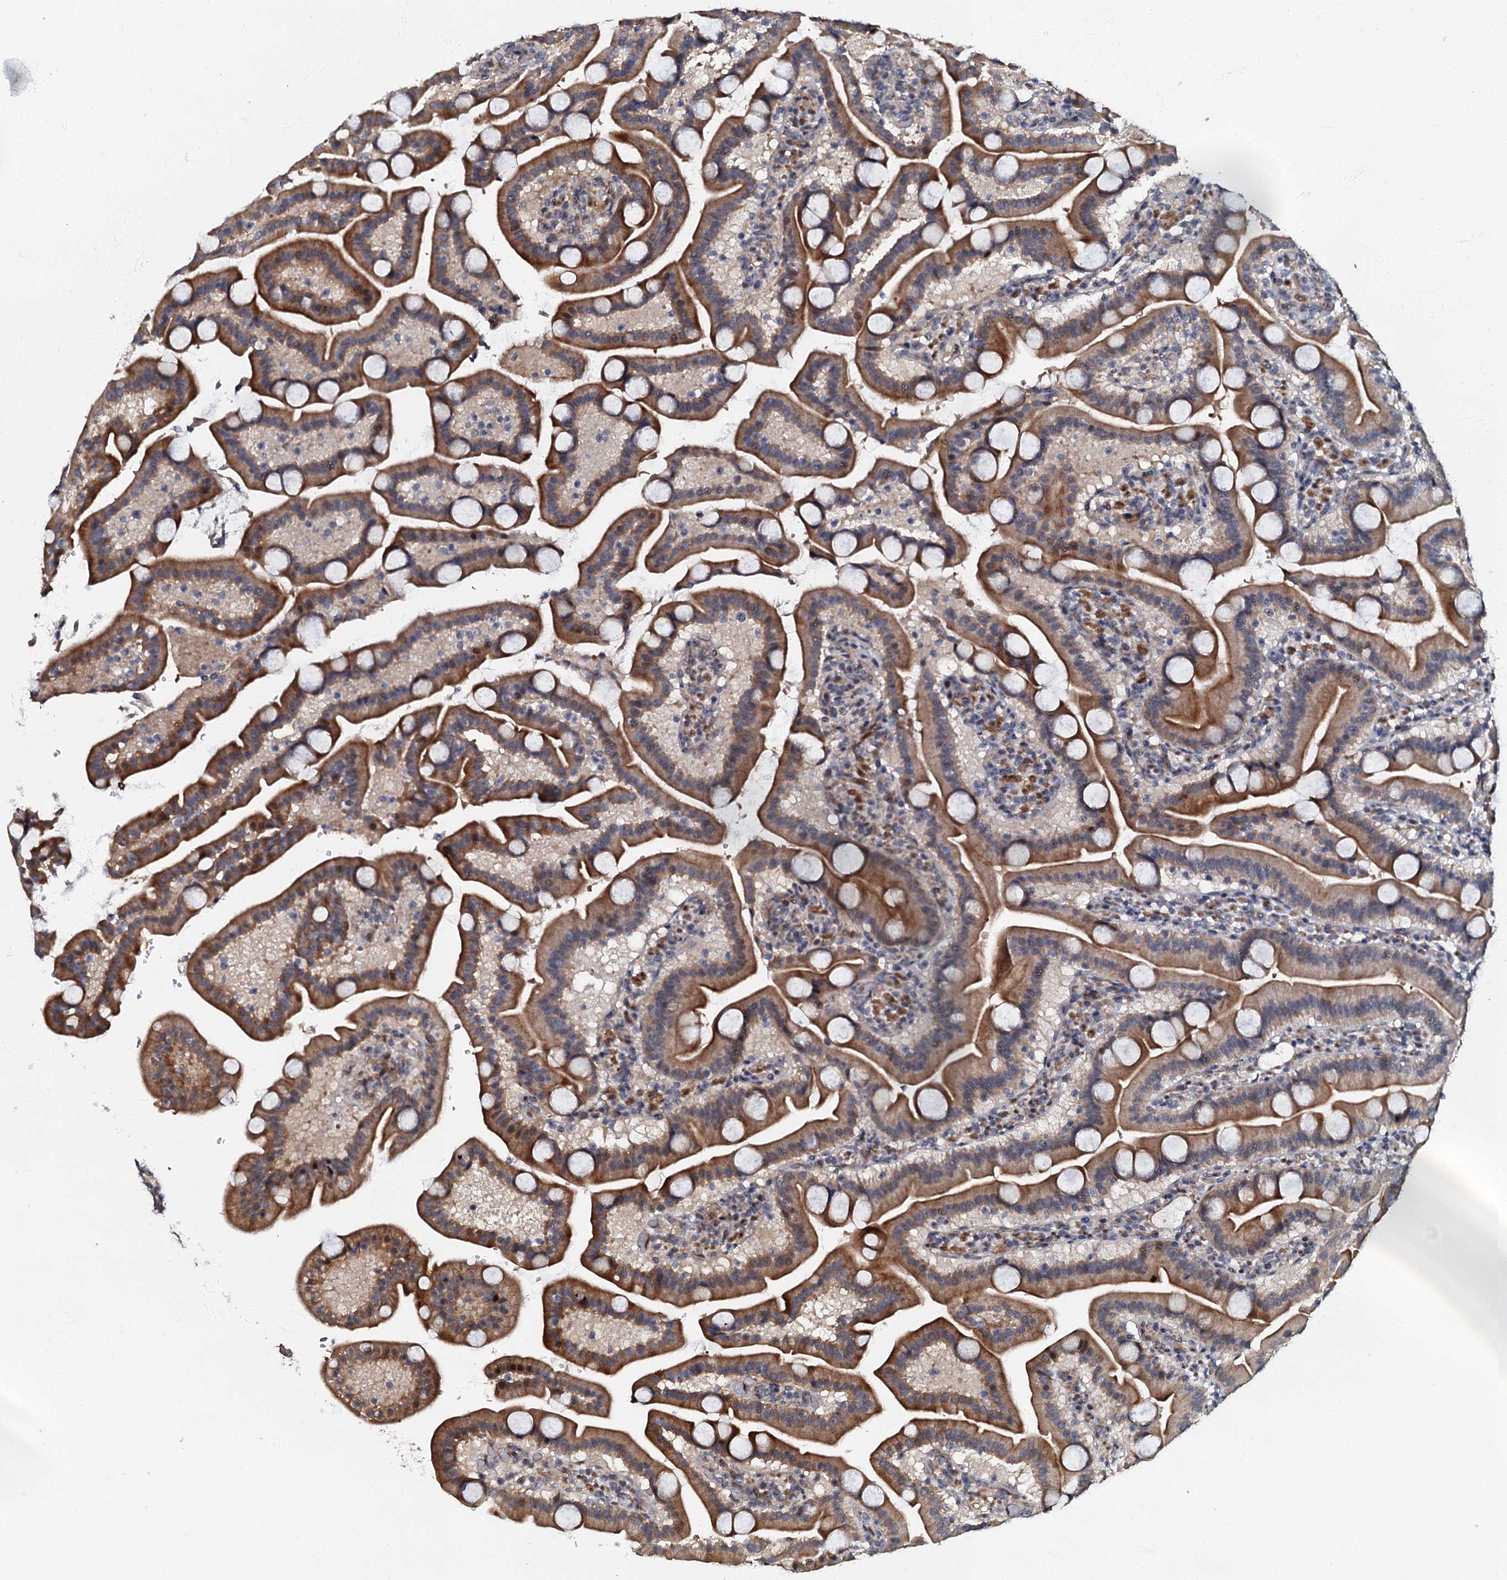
{"staining": {"intensity": "moderate", "quantity": "25%-75%", "location": "cytoplasmic/membranous"}, "tissue": "duodenum", "cell_type": "Glandular cells", "image_type": "normal", "snomed": [{"axis": "morphology", "description": "Normal tissue, NOS"}, {"axis": "topography", "description": "Duodenum"}], "caption": "The micrograph exhibits staining of unremarkable duodenum, revealing moderate cytoplasmic/membranous protein expression (brown color) within glandular cells.", "gene": "OLAH", "patient": {"sex": "male", "age": 55}}